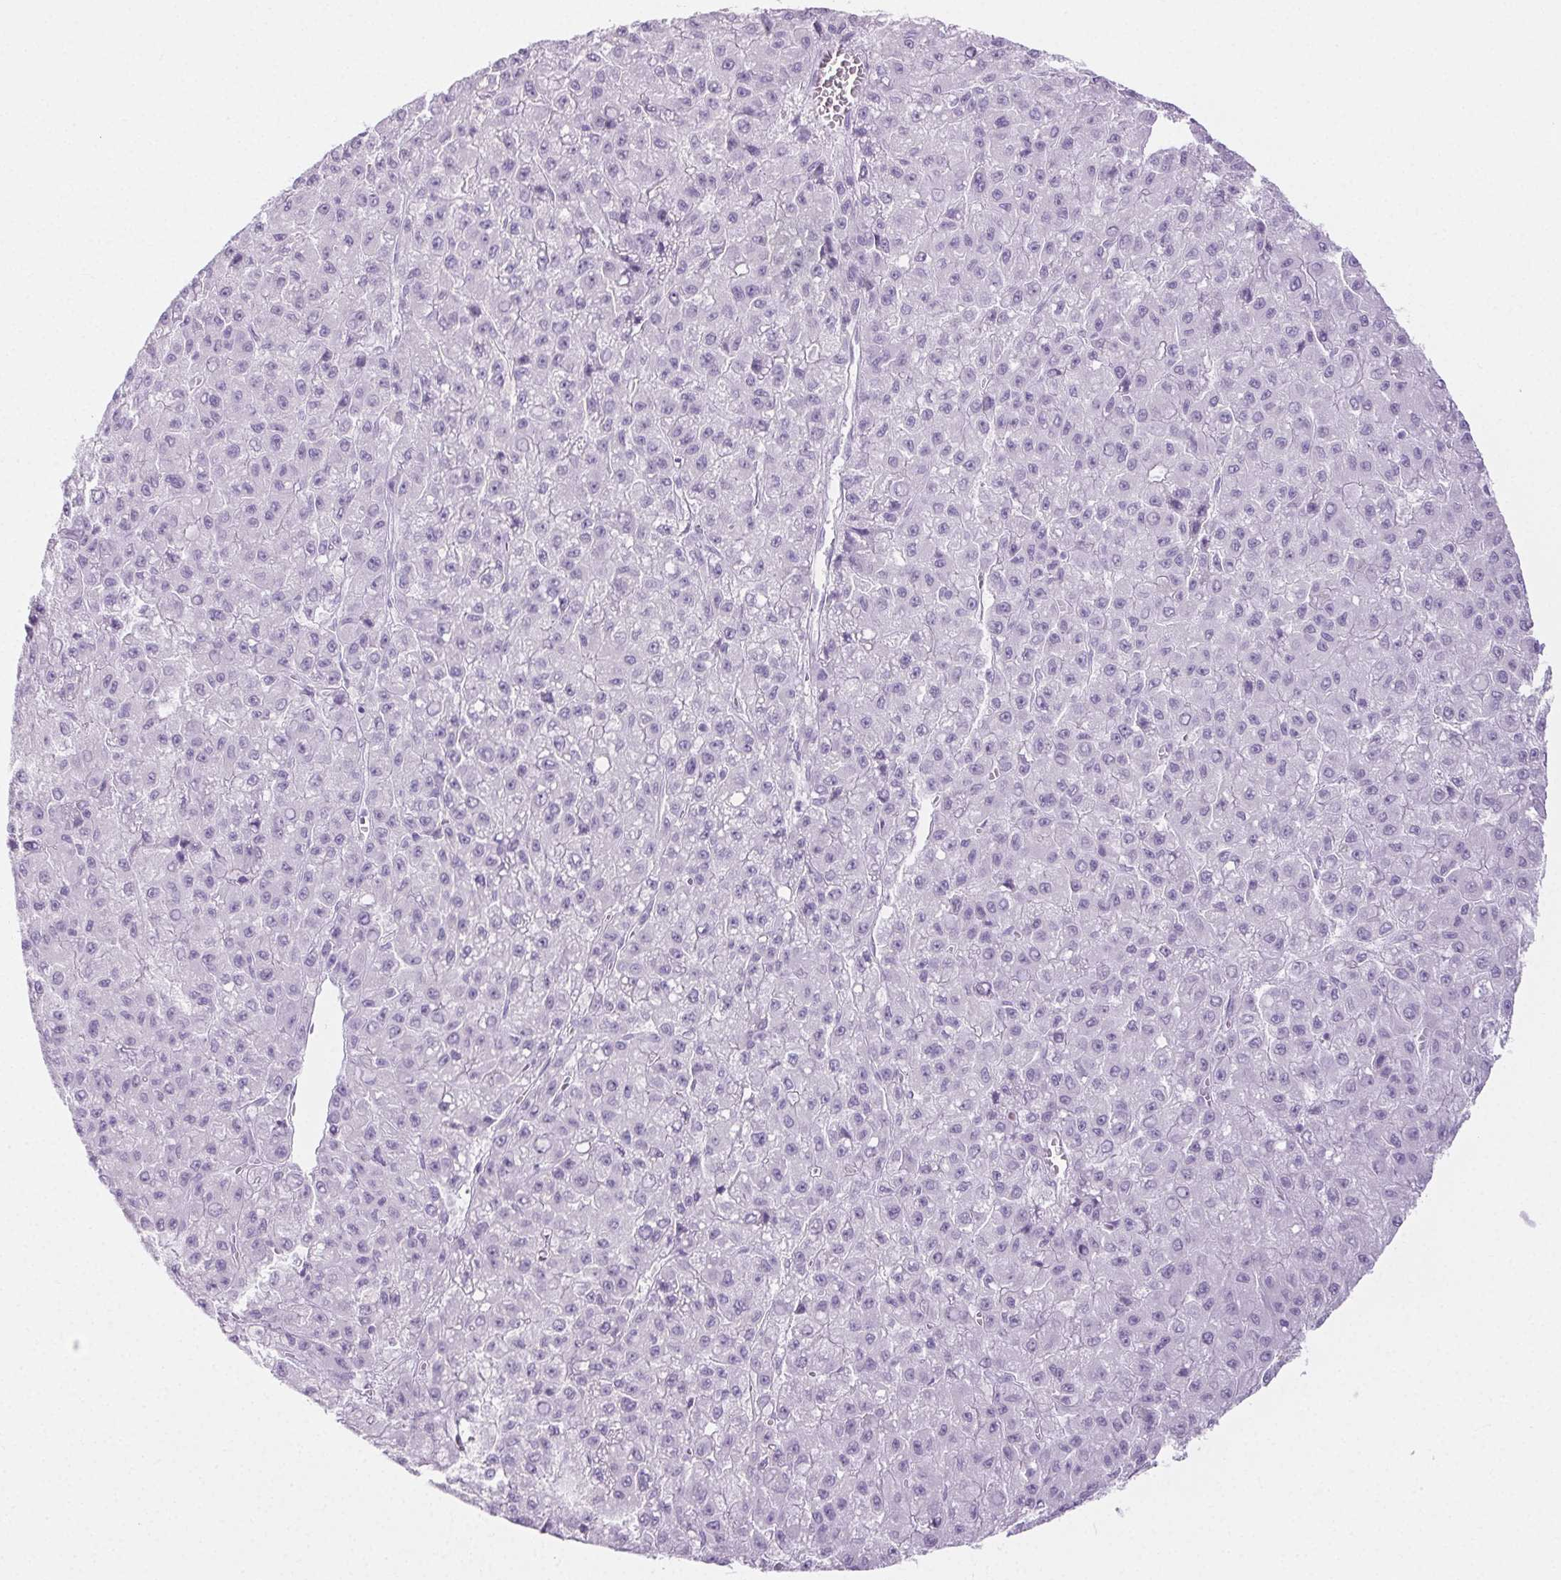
{"staining": {"intensity": "negative", "quantity": "none", "location": "none"}, "tissue": "liver cancer", "cell_type": "Tumor cells", "image_type": "cancer", "snomed": [{"axis": "morphology", "description": "Carcinoma, Hepatocellular, NOS"}, {"axis": "topography", "description": "Liver"}], "caption": "This is a micrograph of IHC staining of liver hepatocellular carcinoma, which shows no expression in tumor cells.", "gene": "PI3", "patient": {"sex": "male", "age": 70}}